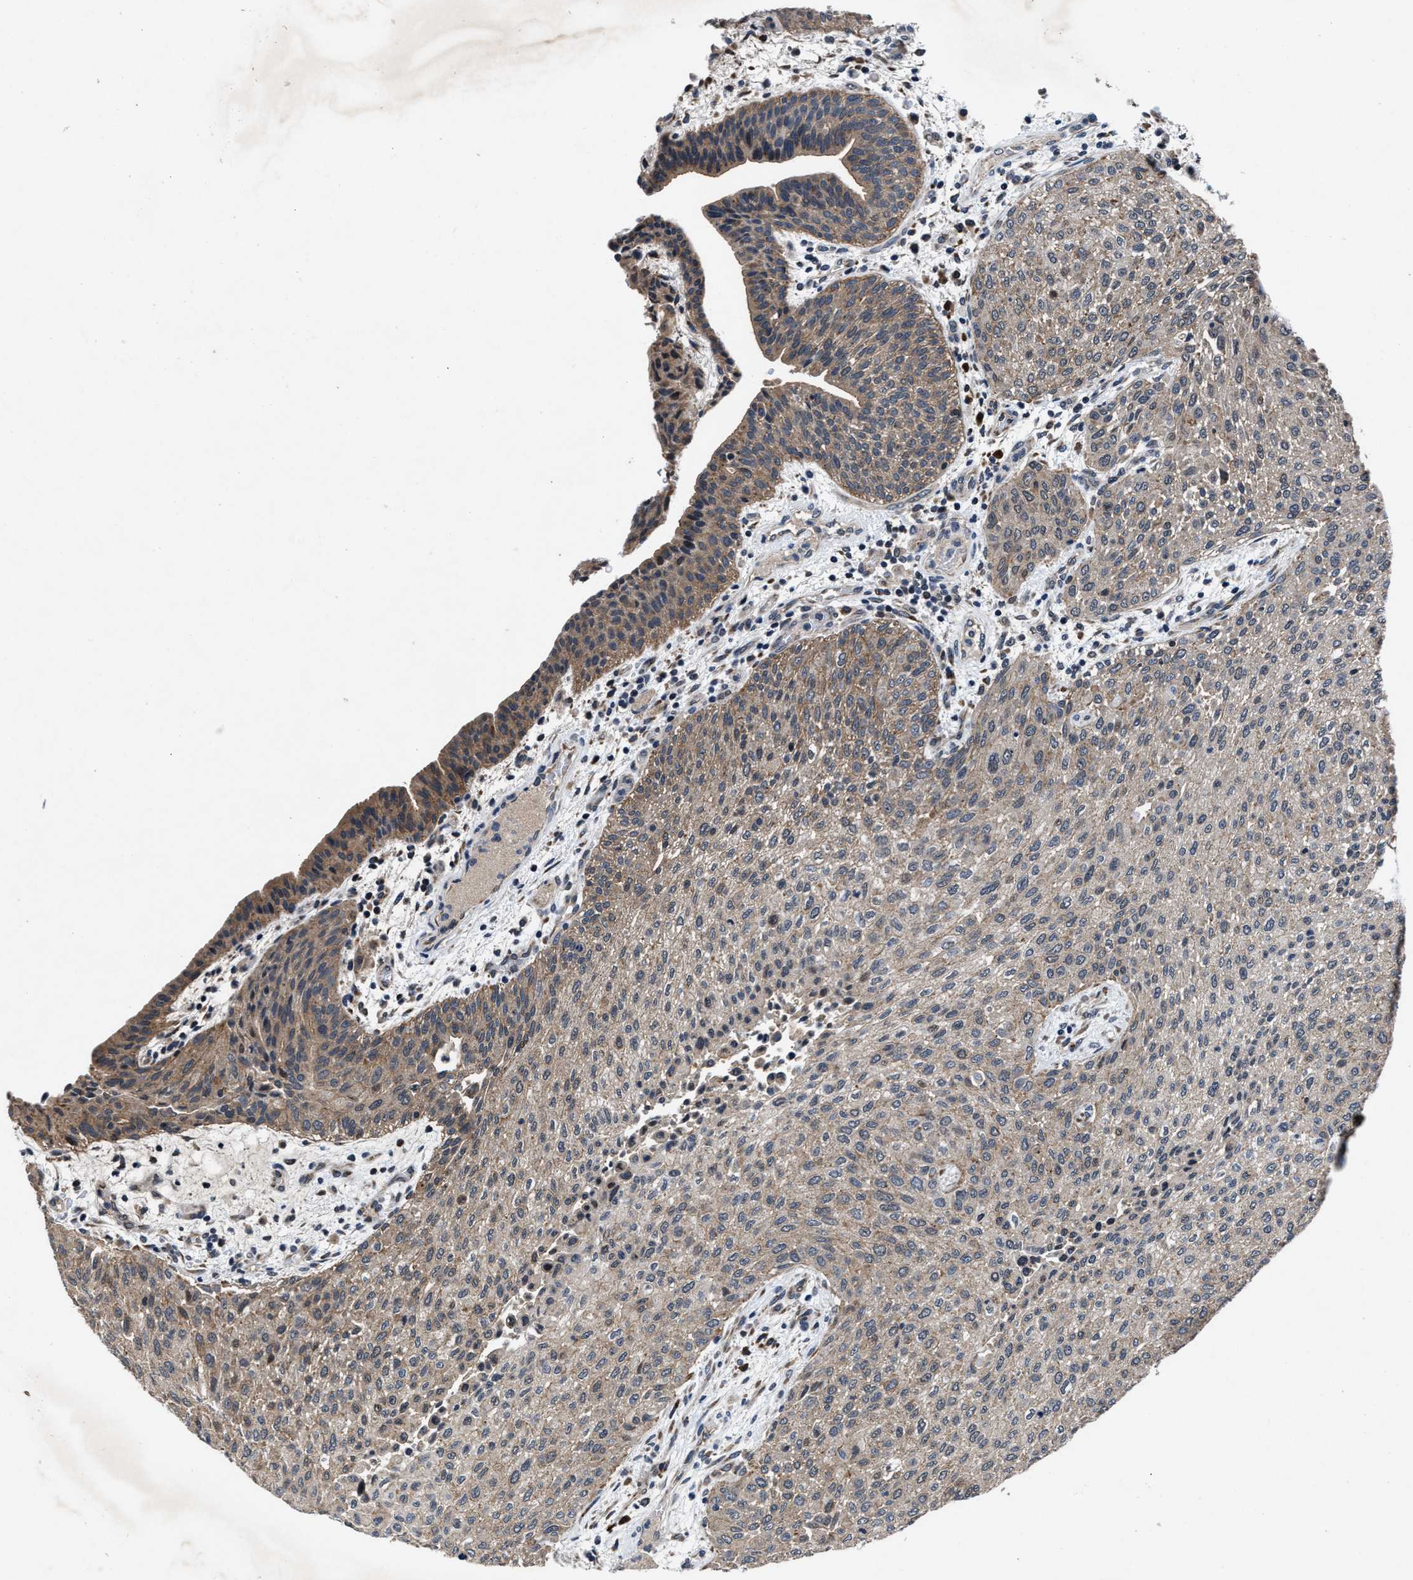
{"staining": {"intensity": "weak", "quantity": ">75%", "location": "cytoplasmic/membranous"}, "tissue": "urothelial cancer", "cell_type": "Tumor cells", "image_type": "cancer", "snomed": [{"axis": "morphology", "description": "Urothelial carcinoma, Low grade"}, {"axis": "morphology", "description": "Urothelial carcinoma, High grade"}, {"axis": "topography", "description": "Urinary bladder"}], "caption": "The micrograph displays immunohistochemical staining of low-grade urothelial carcinoma. There is weak cytoplasmic/membranous expression is present in about >75% of tumor cells. Using DAB (brown) and hematoxylin (blue) stains, captured at high magnification using brightfield microscopy.", "gene": "TMEM53", "patient": {"sex": "male", "age": 35}}